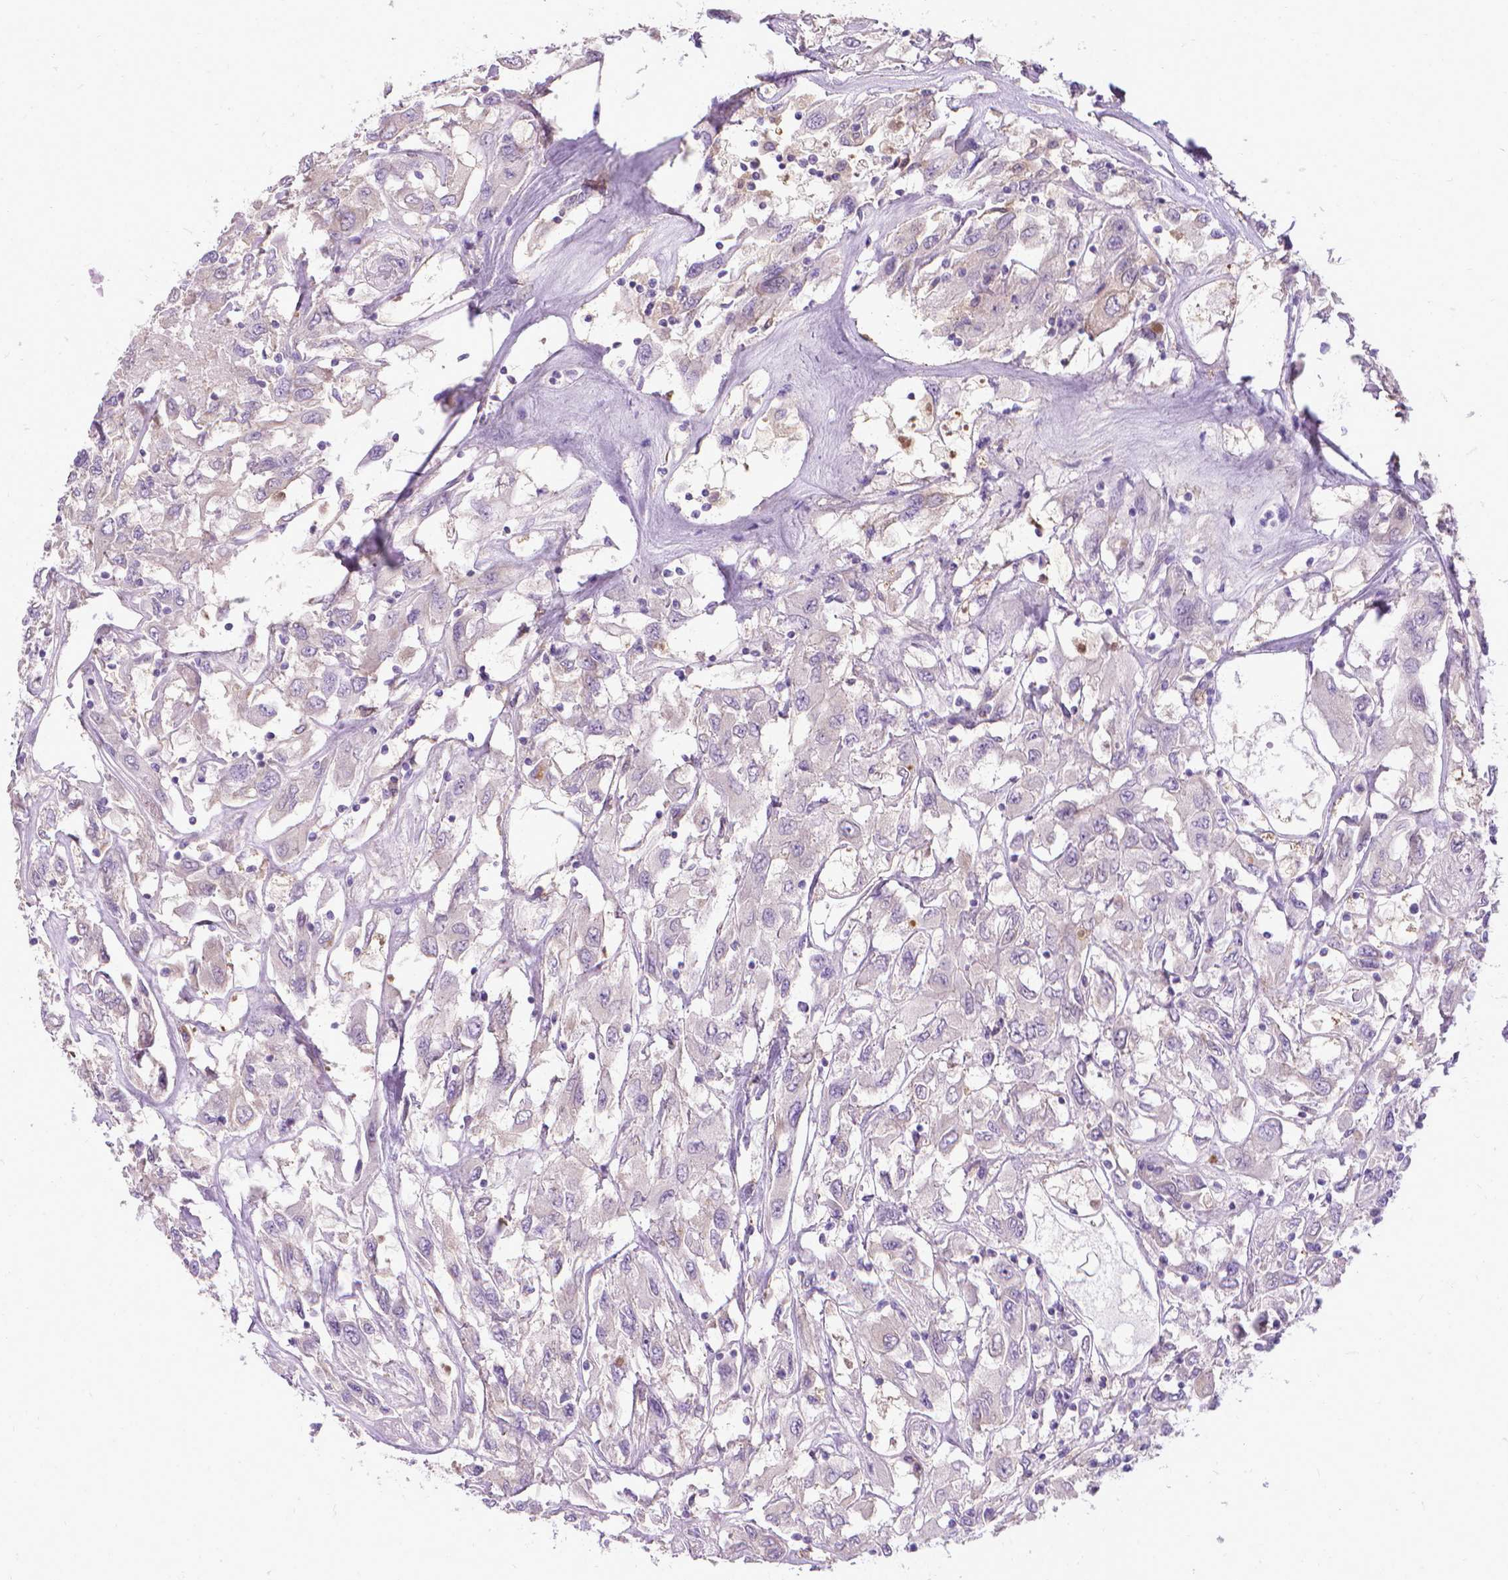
{"staining": {"intensity": "negative", "quantity": "none", "location": "none"}, "tissue": "renal cancer", "cell_type": "Tumor cells", "image_type": "cancer", "snomed": [{"axis": "morphology", "description": "Adenocarcinoma, NOS"}, {"axis": "topography", "description": "Kidney"}], "caption": "Renal adenocarcinoma stained for a protein using immunohistochemistry shows no positivity tumor cells.", "gene": "CFAP299", "patient": {"sex": "female", "age": 76}}